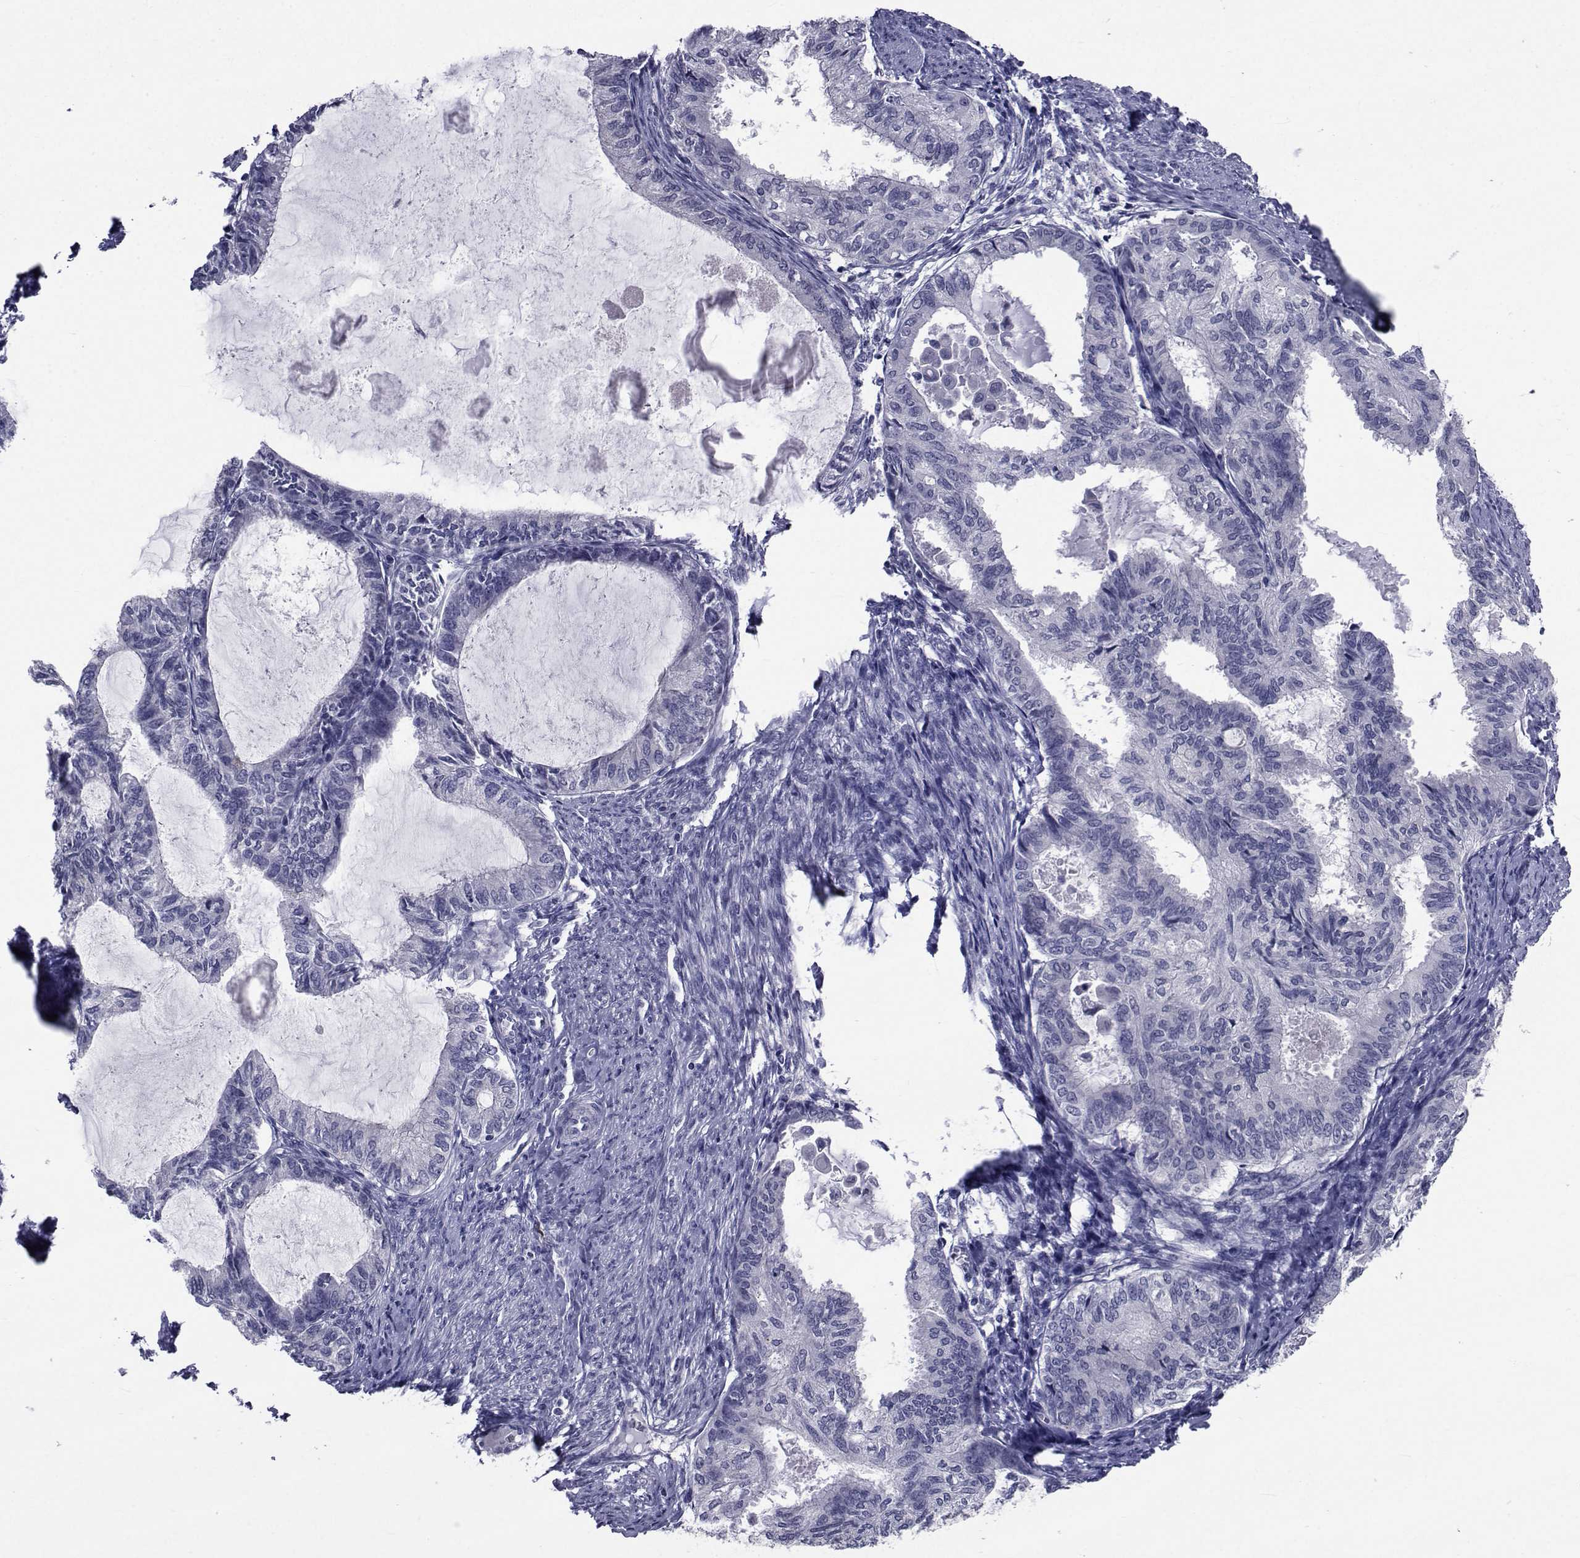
{"staining": {"intensity": "negative", "quantity": "none", "location": "none"}, "tissue": "endometrial cancer", "cell_type": "Tumor cells", "image_type": "cancer", "snomed": [{"axis": "morphology", "description": "Adenocarcinoma, NOS"}, {"axis": "topography", "description": "Endometrium"}], "caption": "Protein analysis of endometrial cancer shows no significant positivity in tumor cells.", "gene": "SEMA5B", "patient": {"sex": "female", "age": 86}}